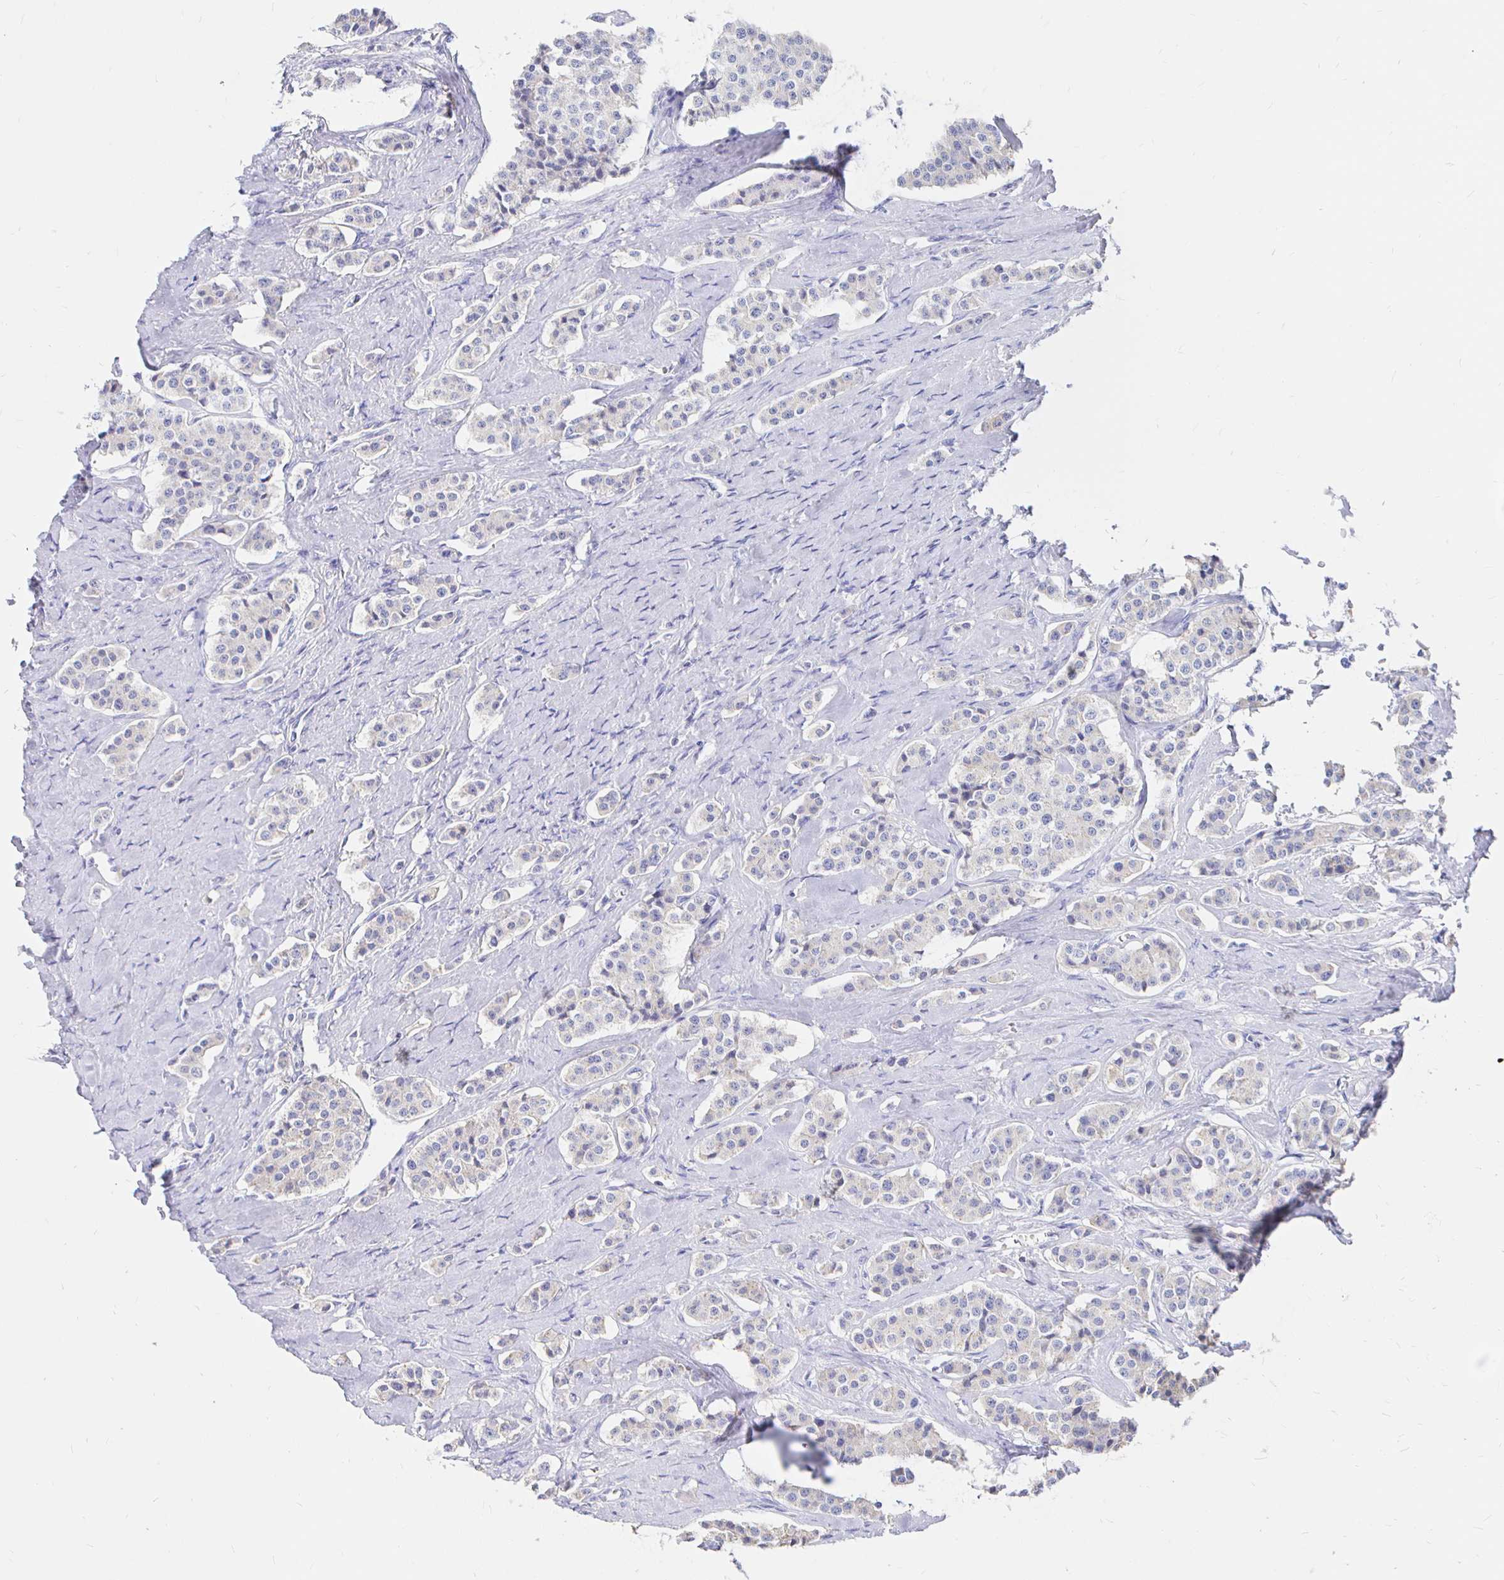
{"staining": {"intensity": "negative", "quantity": "none", "location": "none"}, "tissue": "carcinoid", "cell_type": "Tumor cells", "image_type": "cancer", "snomed": [{"axis": "morphology", "description": "Carcinoid, malignant, NOS"}, {"axis": "topography", "description": "Small intestine"}], "caption": "Carcinoid stained for a protein using IHC demonstrates no staining tumor cells.", "gene": "NECAB1", "patient": {"sex": "male", "age": 63}}